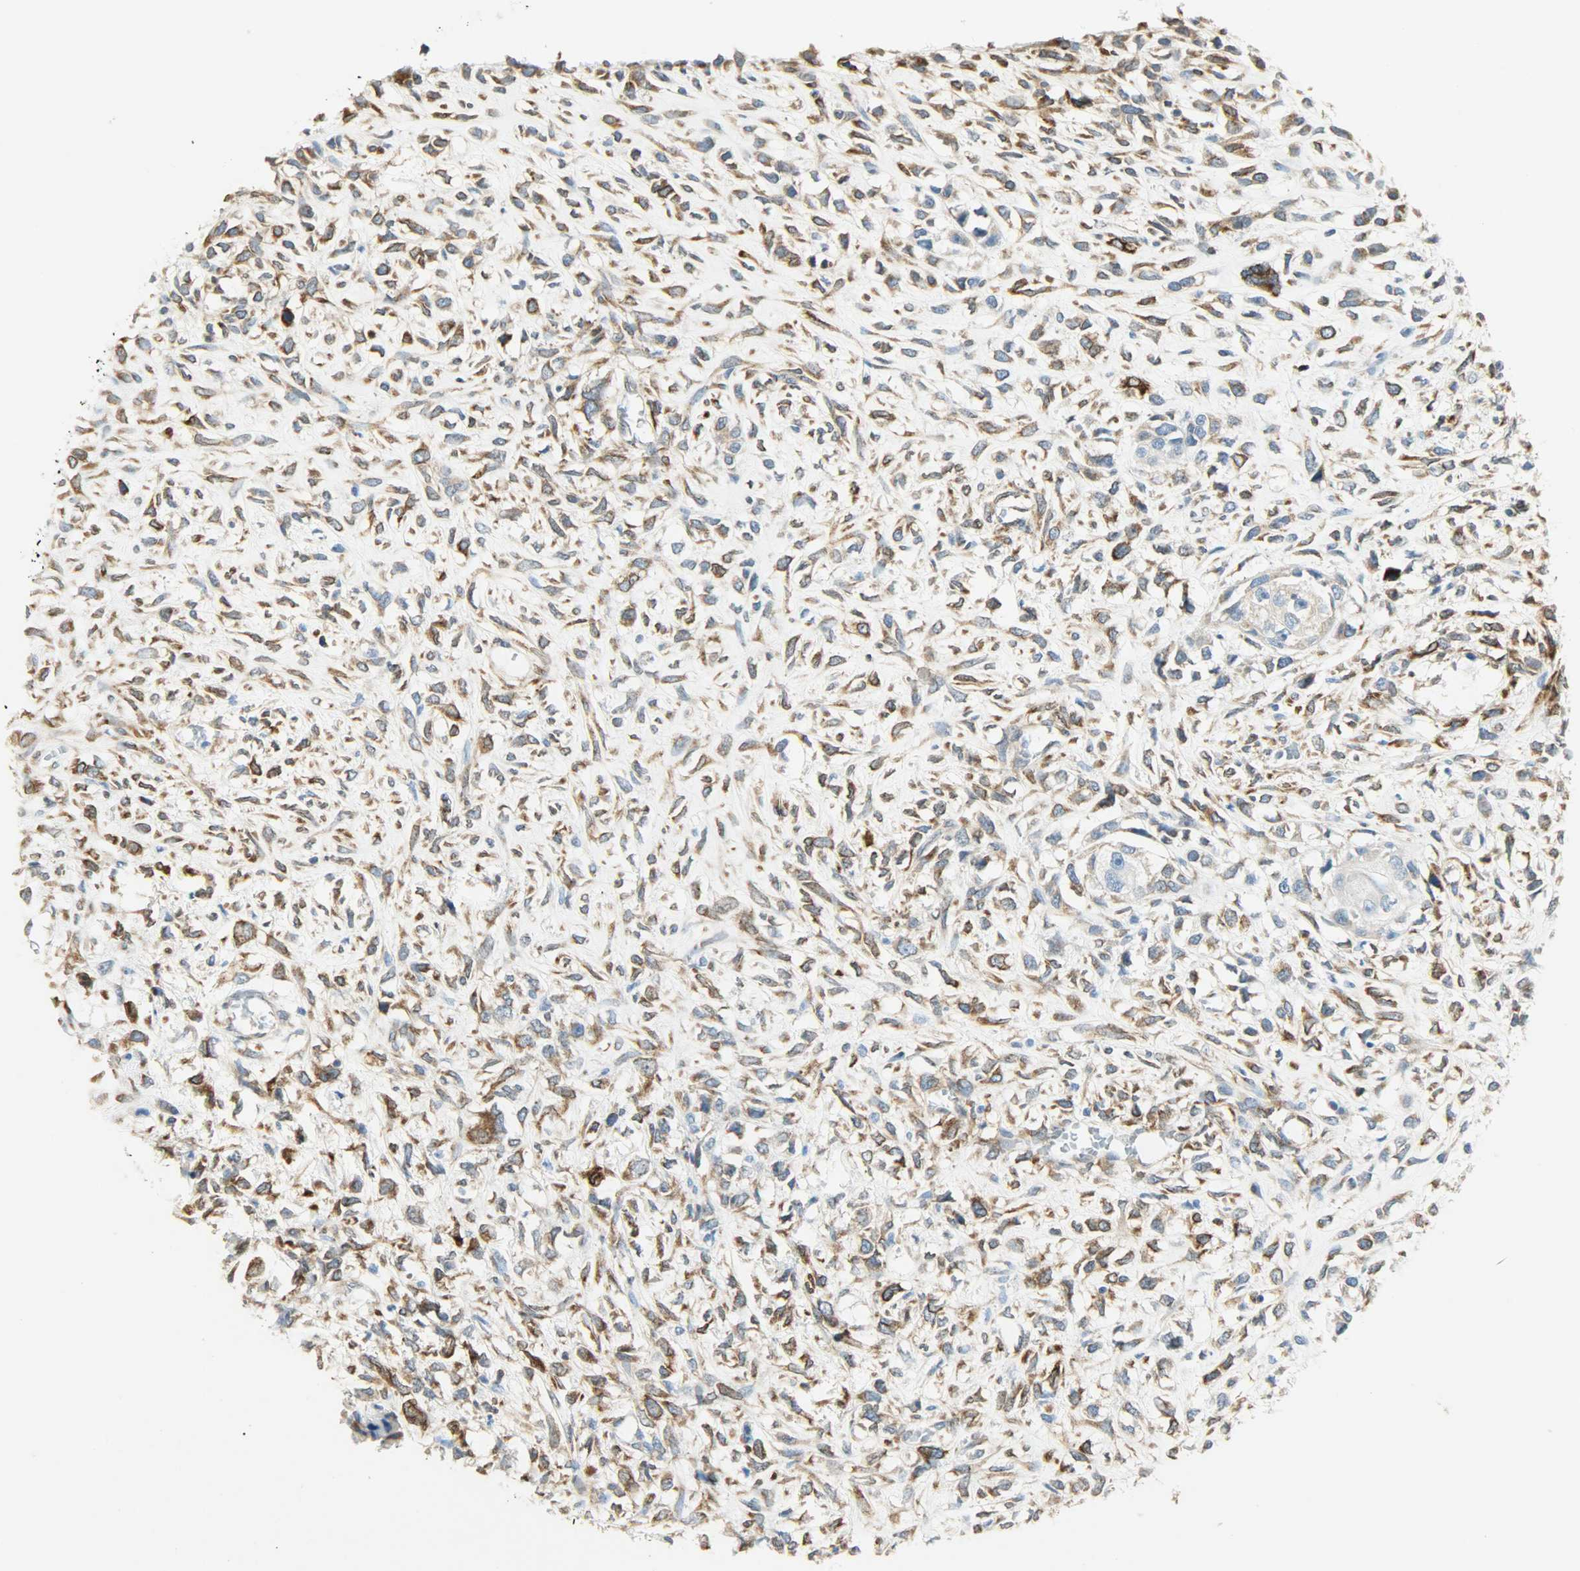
{"staining": {"intensity": "moderate", "quantity": "25%-75%", "location": "cytoplasmic/membranous"}, "tissue": "head and neck cancer", "cell_type": "Tumor cells", "image_type": "cancer", "snomed": [{"axis": "morphology", "description": "Necrosis, NOS"}, {"axis": "morphology", "description": "Neoplasm, malignant, NOS"}, {"axis": "topography", "description": "Salivary gland"}, {"axis": "topography", "description": "Head-Neck"}], "caption": "The image demonstrates staining of head and neck cancer (malignant neoplasm), revealing moderate cytoplasmic/membranous protein positivity (brown color) within tumor cells.", "gene": "PKD2", "patient": {"sex": "male", "age": 43}}